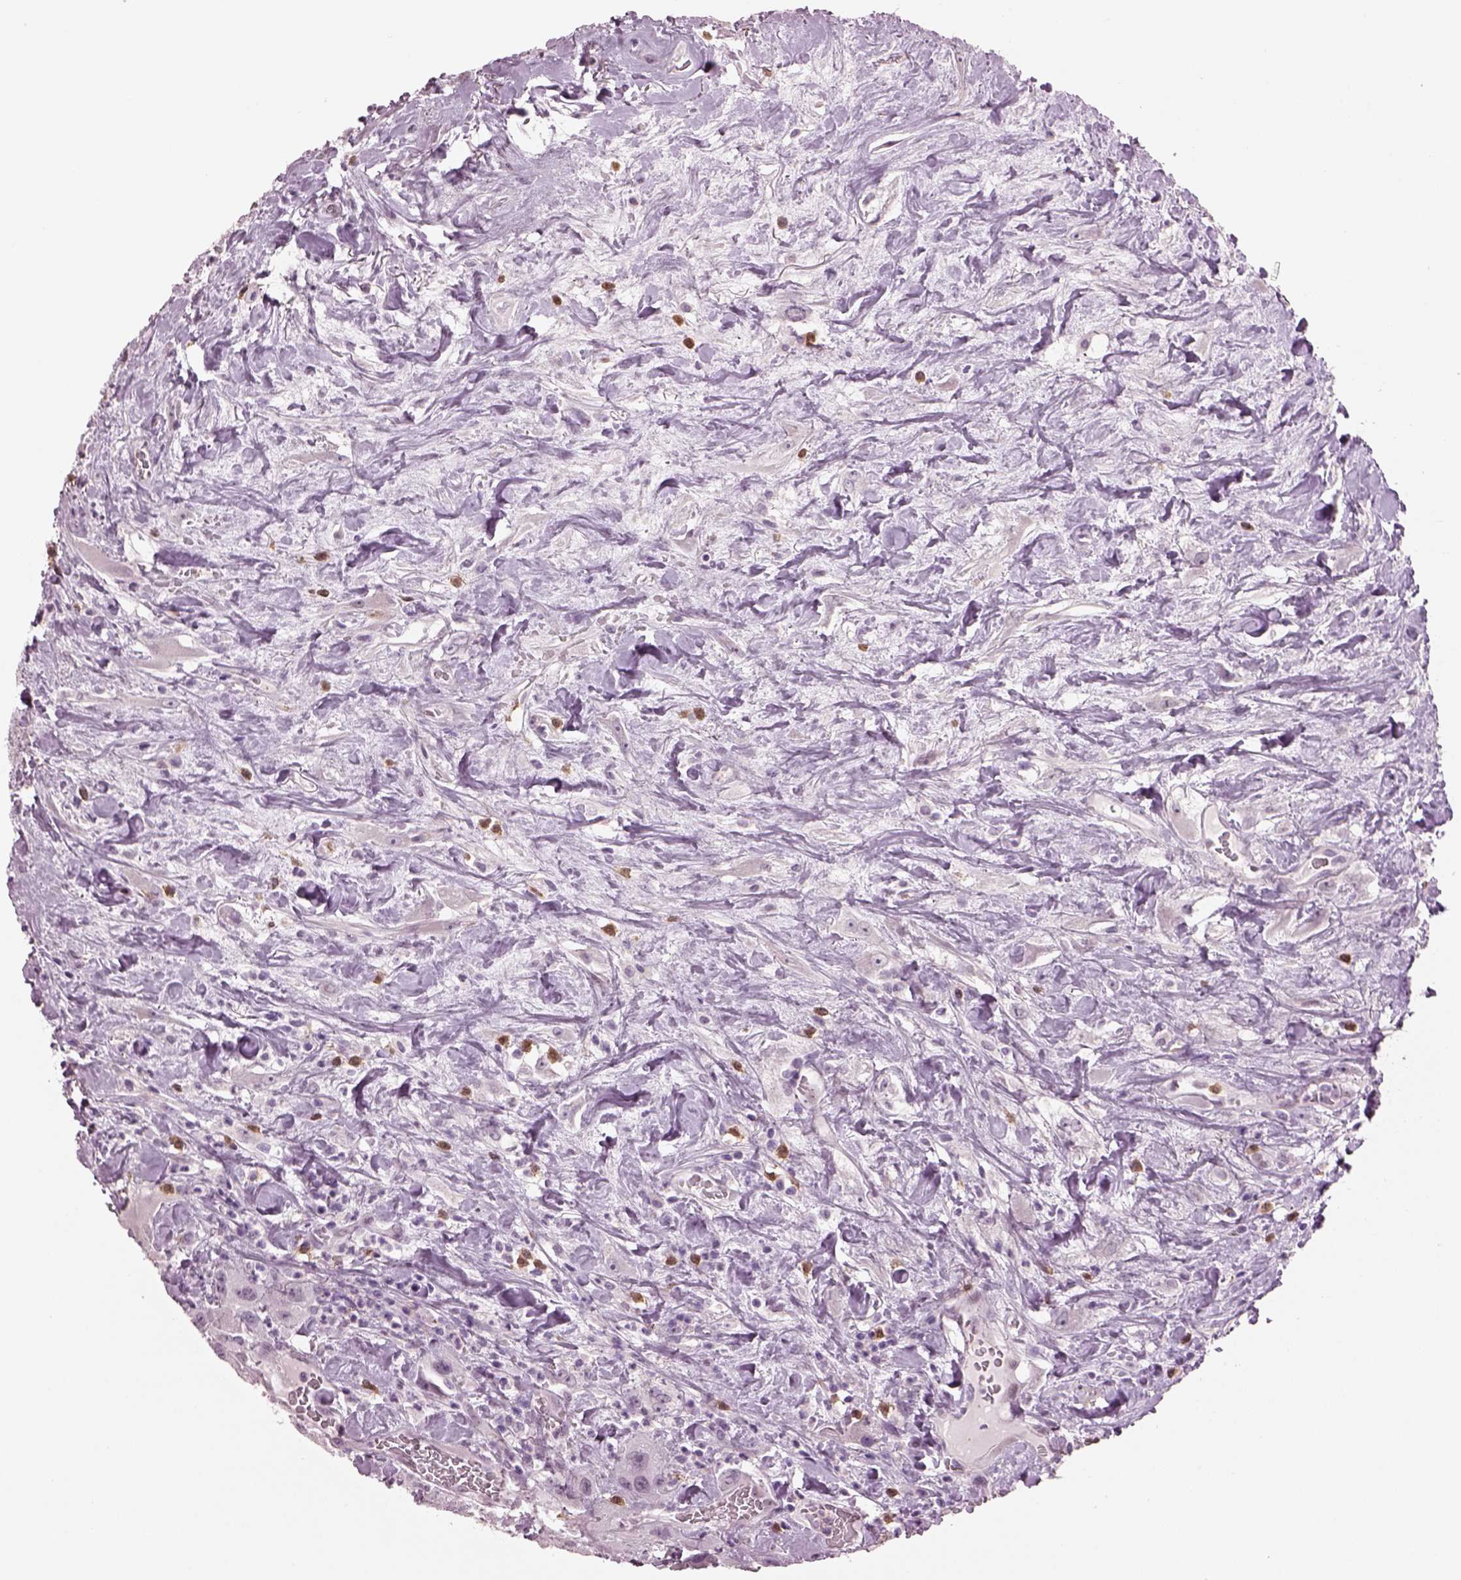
{"staining": {"intensity": "negative", "quantity": "none", "location": "none"}, "tissue": "urothelial cancer", "cell_type": "Tumor cells", "image_type": "cancer", "snomed": [{"axis": "morphology", "description": "Urothelial carcinoma, High grade"}, {"axis": "topography", "description": "Urinary bladder"}], "caption": "A high-resolution micrograph shows IHC staining of urothelial cancer, which exhibits no significant positivity in tumor cells.", "gene": "ACOD1", "patient": {"sex": "male", "age": 79}}